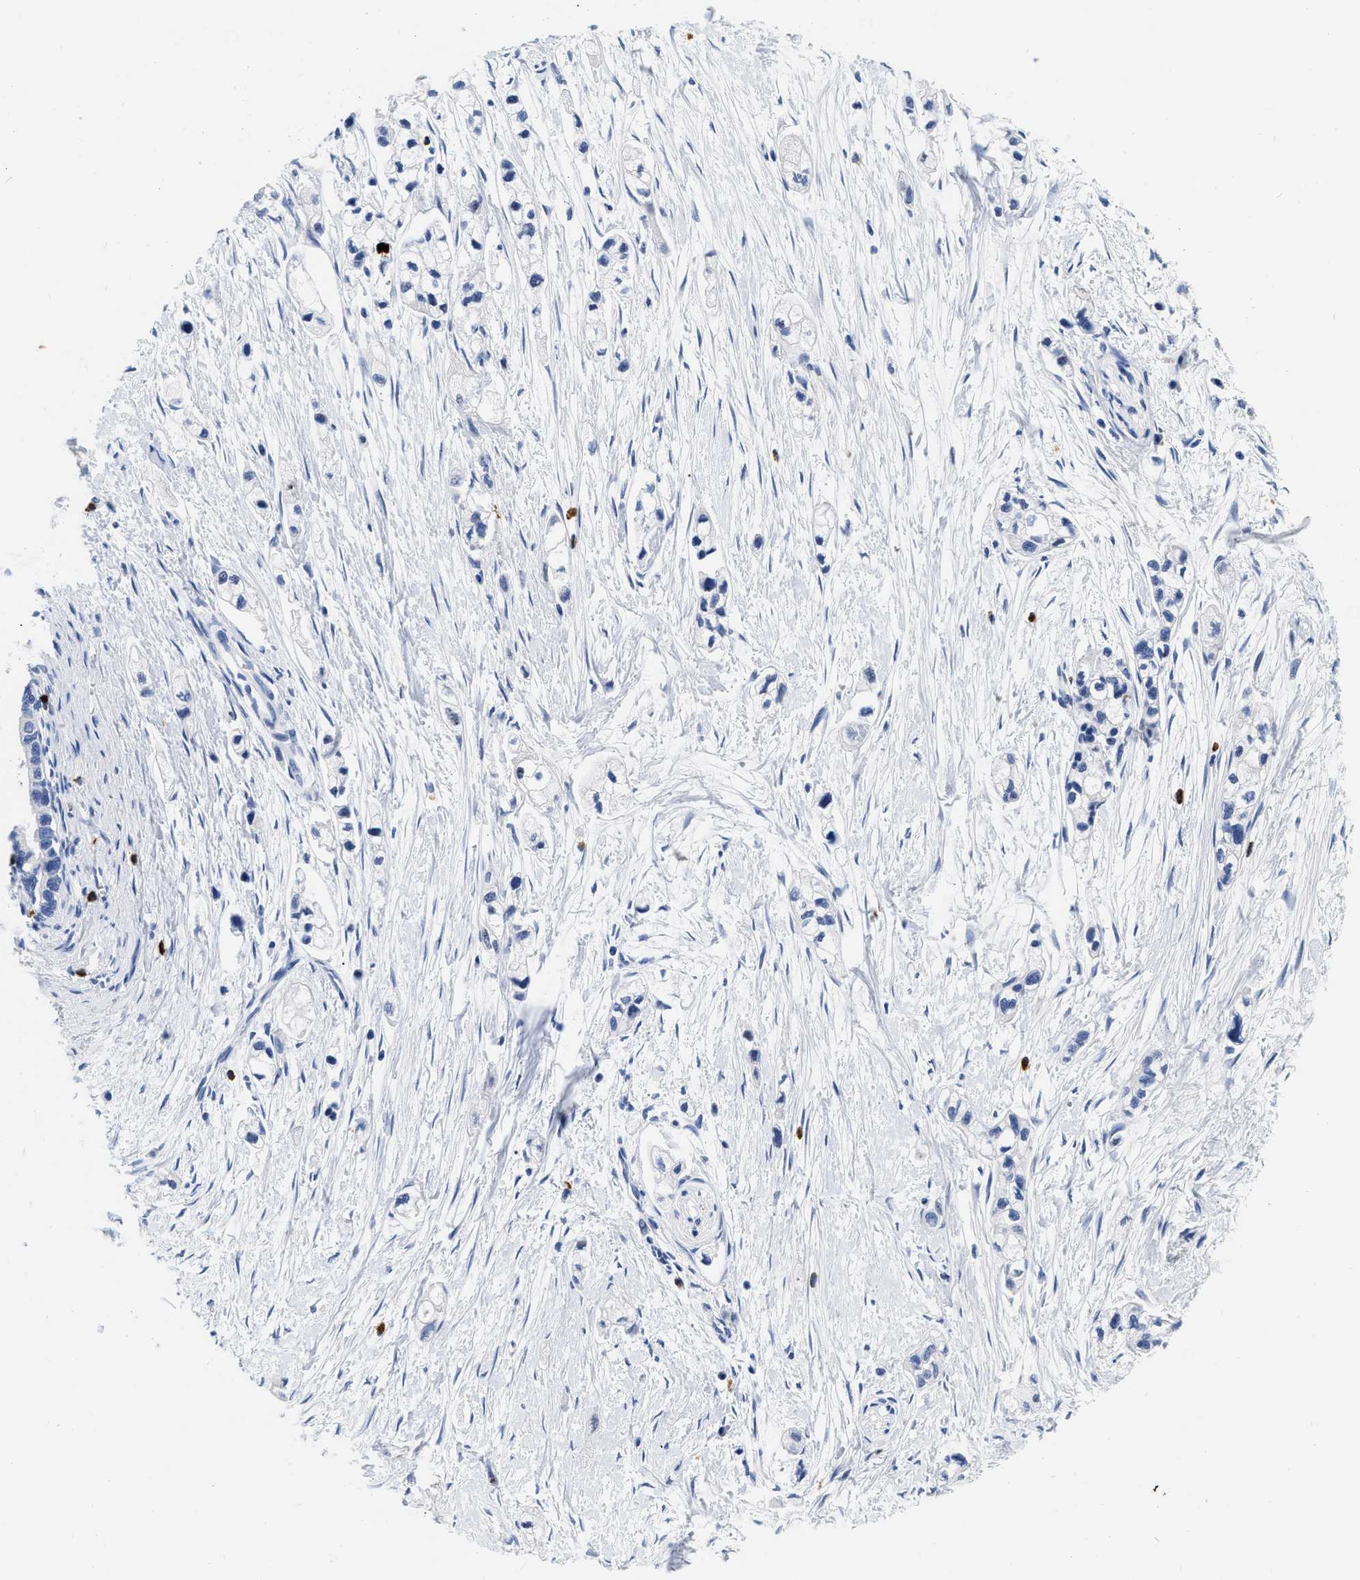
{"staining": {"intensity": "negative", "quantity": "none", "location": "none"}, "tissue": "pancreatic cancer", "cell_type": "Tumor cells", "image_type": "cancer", "snomed": [{"axis": "morphology", "description": "Adenocarcinoma, NOS"}, {"axis": "topography", "description": "Pancreas"}], "caption": "Pancreatic adenocarcinoma was stained to show a protein in brown. There is no significant positivity in tumor cells.", "gene": "CER1", "patient": {"sex": "male", "age": 74}}